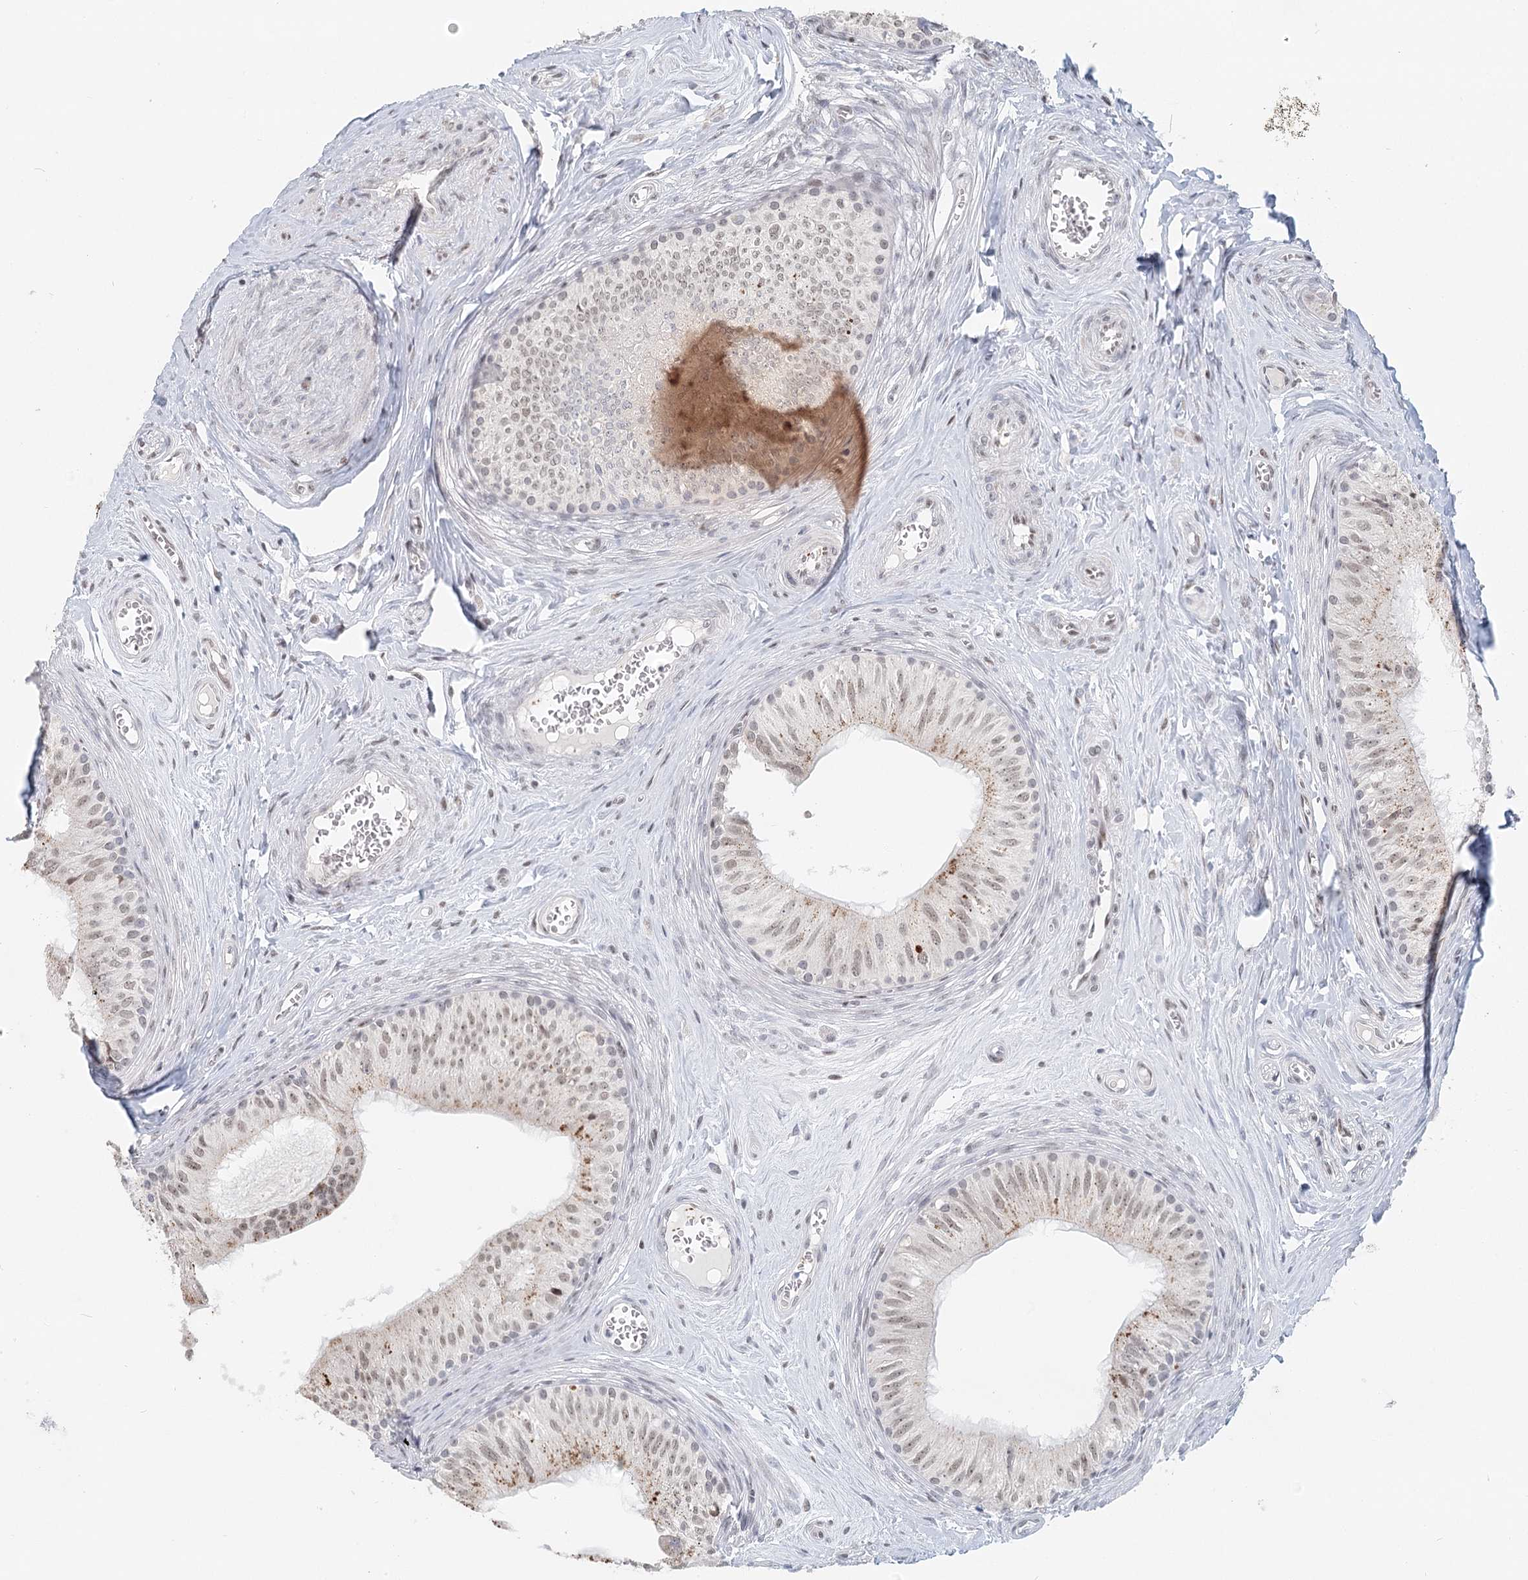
{"staining": {"intensity": "weak", "quantity": "25%-75%", "location": "cytoplasmic/membranous,nuclear"}, "tissue": "epididymis", "cell_type": "Glandular cells", "image_type": "normal", "snomed": [{"axis": "morphology", "description": "Normal tissue, NOS"}, {"axis": "topography", "description": "Epididymis"}], "caption": "Immunohistochemistry (IHC) micrograph of unremarkable epididymis: epididymis stained using IHC shows low levels of weak protein expression localized specifically in the cytoplasmic/membranous,nuclear of glandular cells, appearing as a cytoplasmic/membranous,nuclear brown color.", "gene": "BNIP5", "patient": {"sex": "male", "age": 46}}